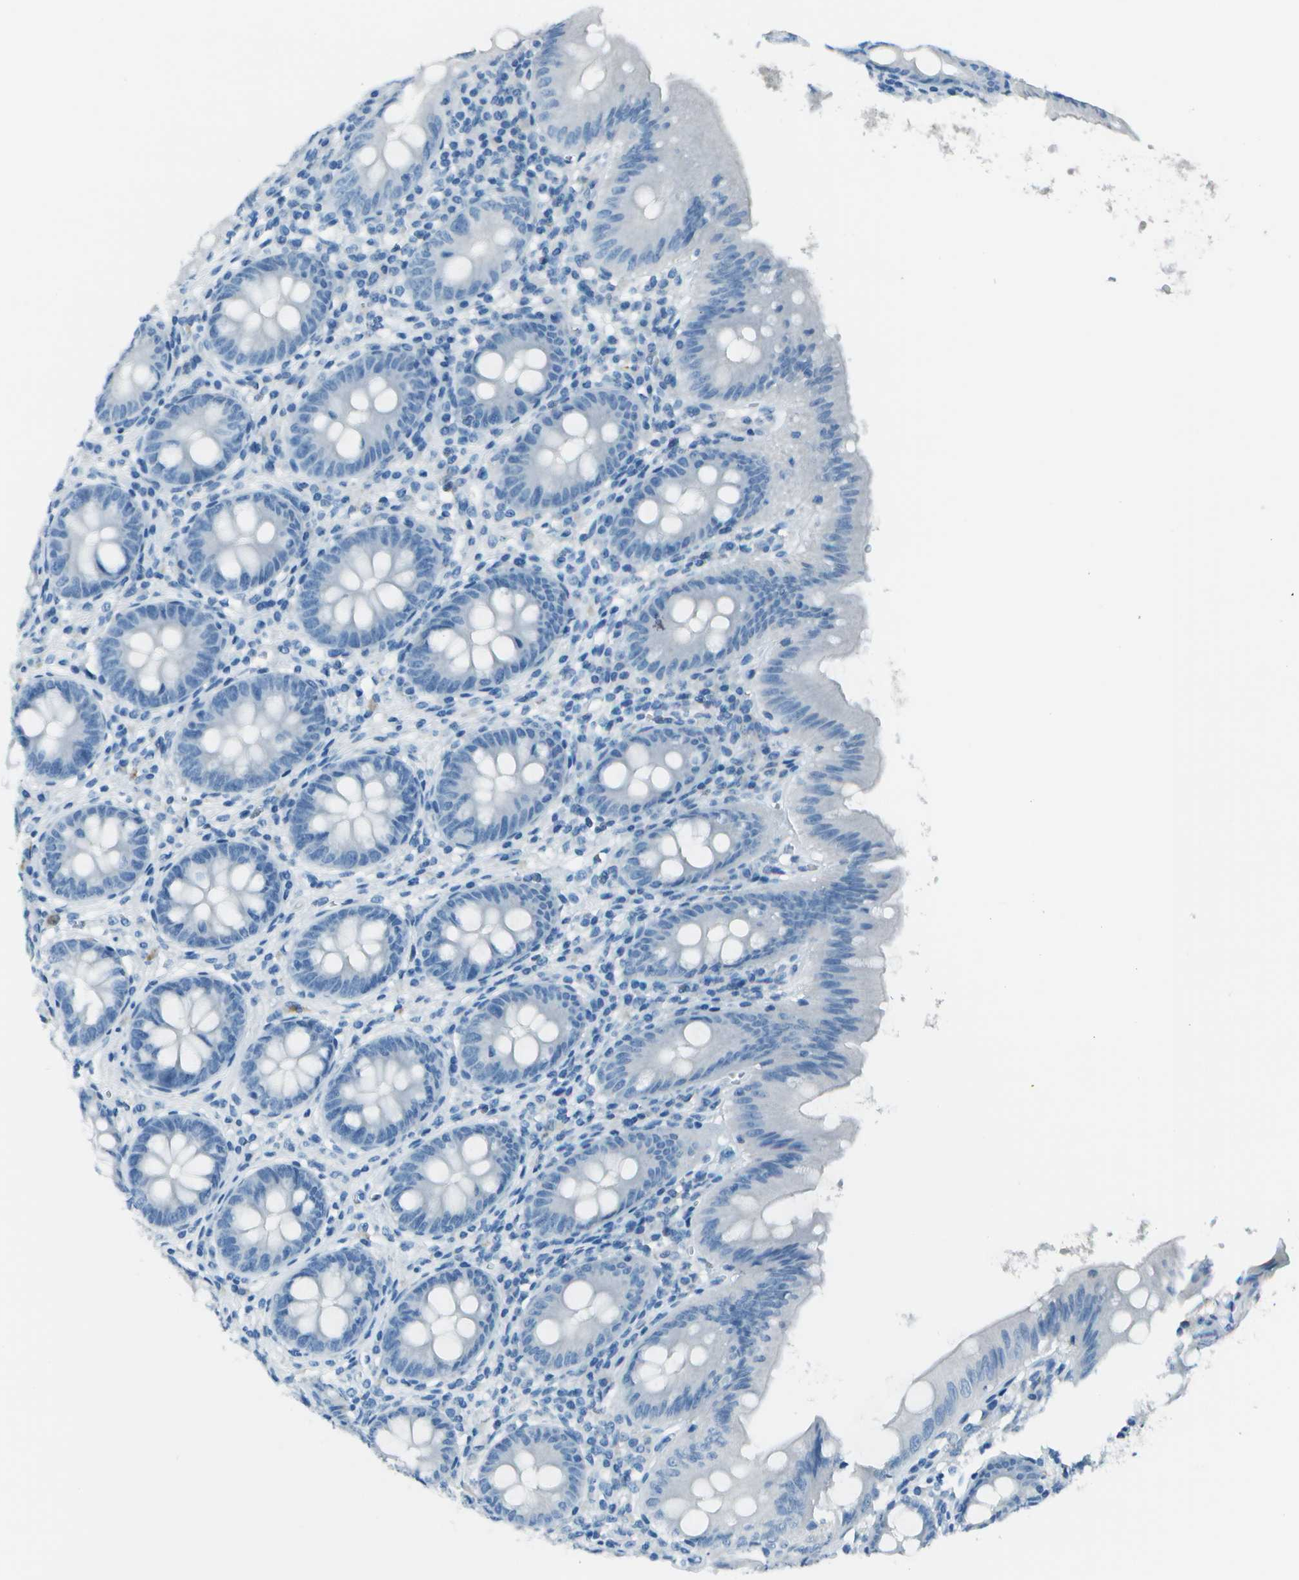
{"staining": {"intensity": "negative", "quantity": "none", "location": "none"}, "tissue": "appendix", "cell_type": "Glandular cells", "image_type": "normal", "snomed": [{"axis": "morphology", "description": "Normal tissue, NOS"}, {"axis": "topography", "description": "Appendix"}], "caption": "Immunohistochemistry histopathology image of benign appendix: appendix stained with DAB (3,3'-diaminobenzidine) exhibits no significant protein expression in glandular cells. (Brightfield microscopy of DAB IHC at high magnification).", "gene": "FGF1", "patient": {"sex": "male", "age": 56}}